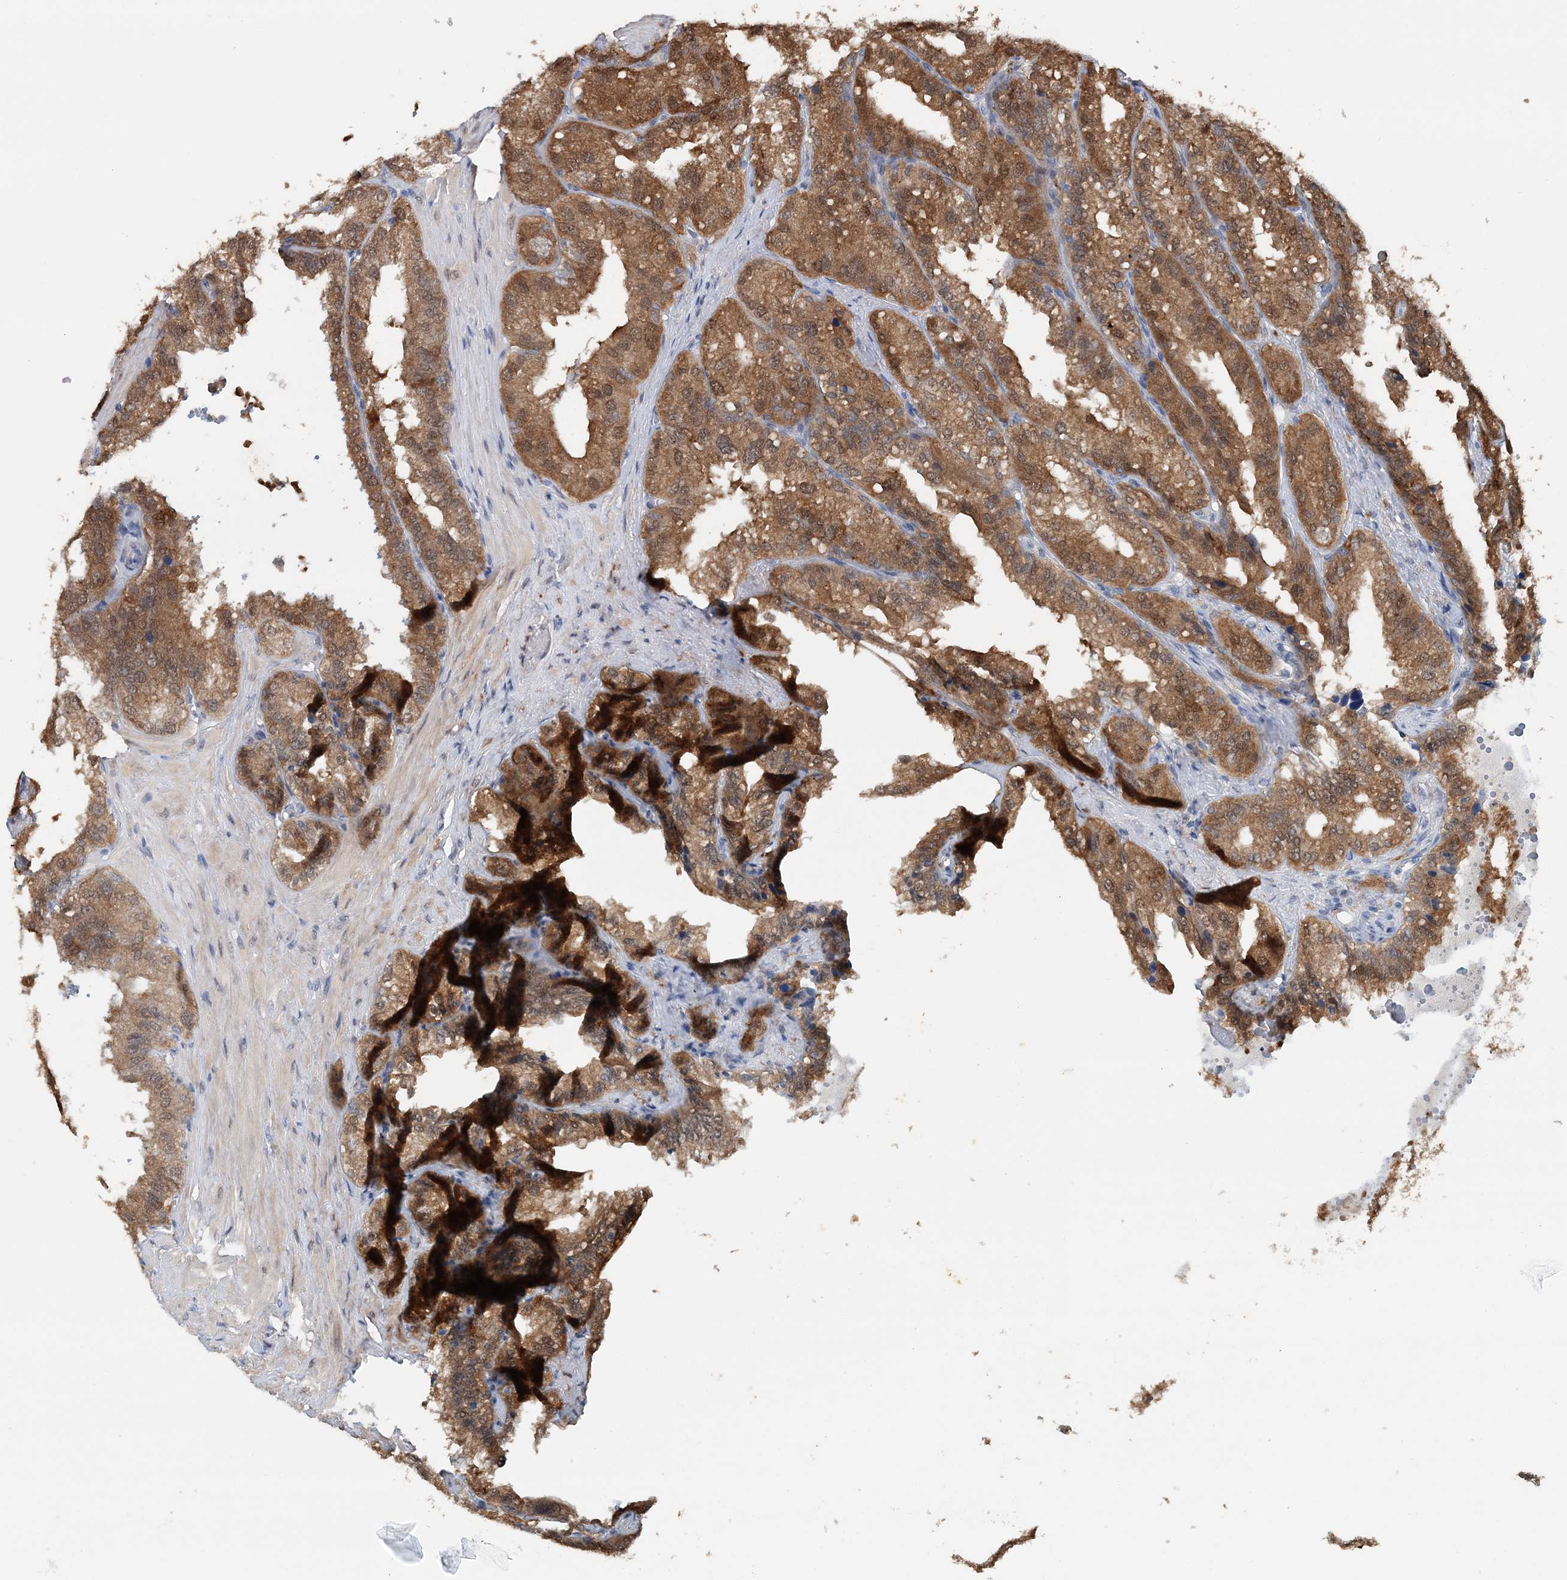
{"staining": {"intensity": "strong", "quantity": ">75%", "location": "cytoplasmic/membranous,nuclear"}, "tissue": "seminal vesicle", "cell_type": "Glandular cells", "image_type": "normal", "snomed": [{"axis": "morphology", "description": "Normal tissue, NOS"}, {"axis": "topography", "description": "Prostate"}, {"axis": "topography", "description": "Seminal veicle"}], "caption": "Immunohistochemical staining of unremarkable human seminal vesicle demonstrates >75% levels of strong cytoplasmic/membranous,nuclear protein expression in about >75% of glandular cells.", "gene": "PFN2", "patient": {"sex": "male", "age": 51}}